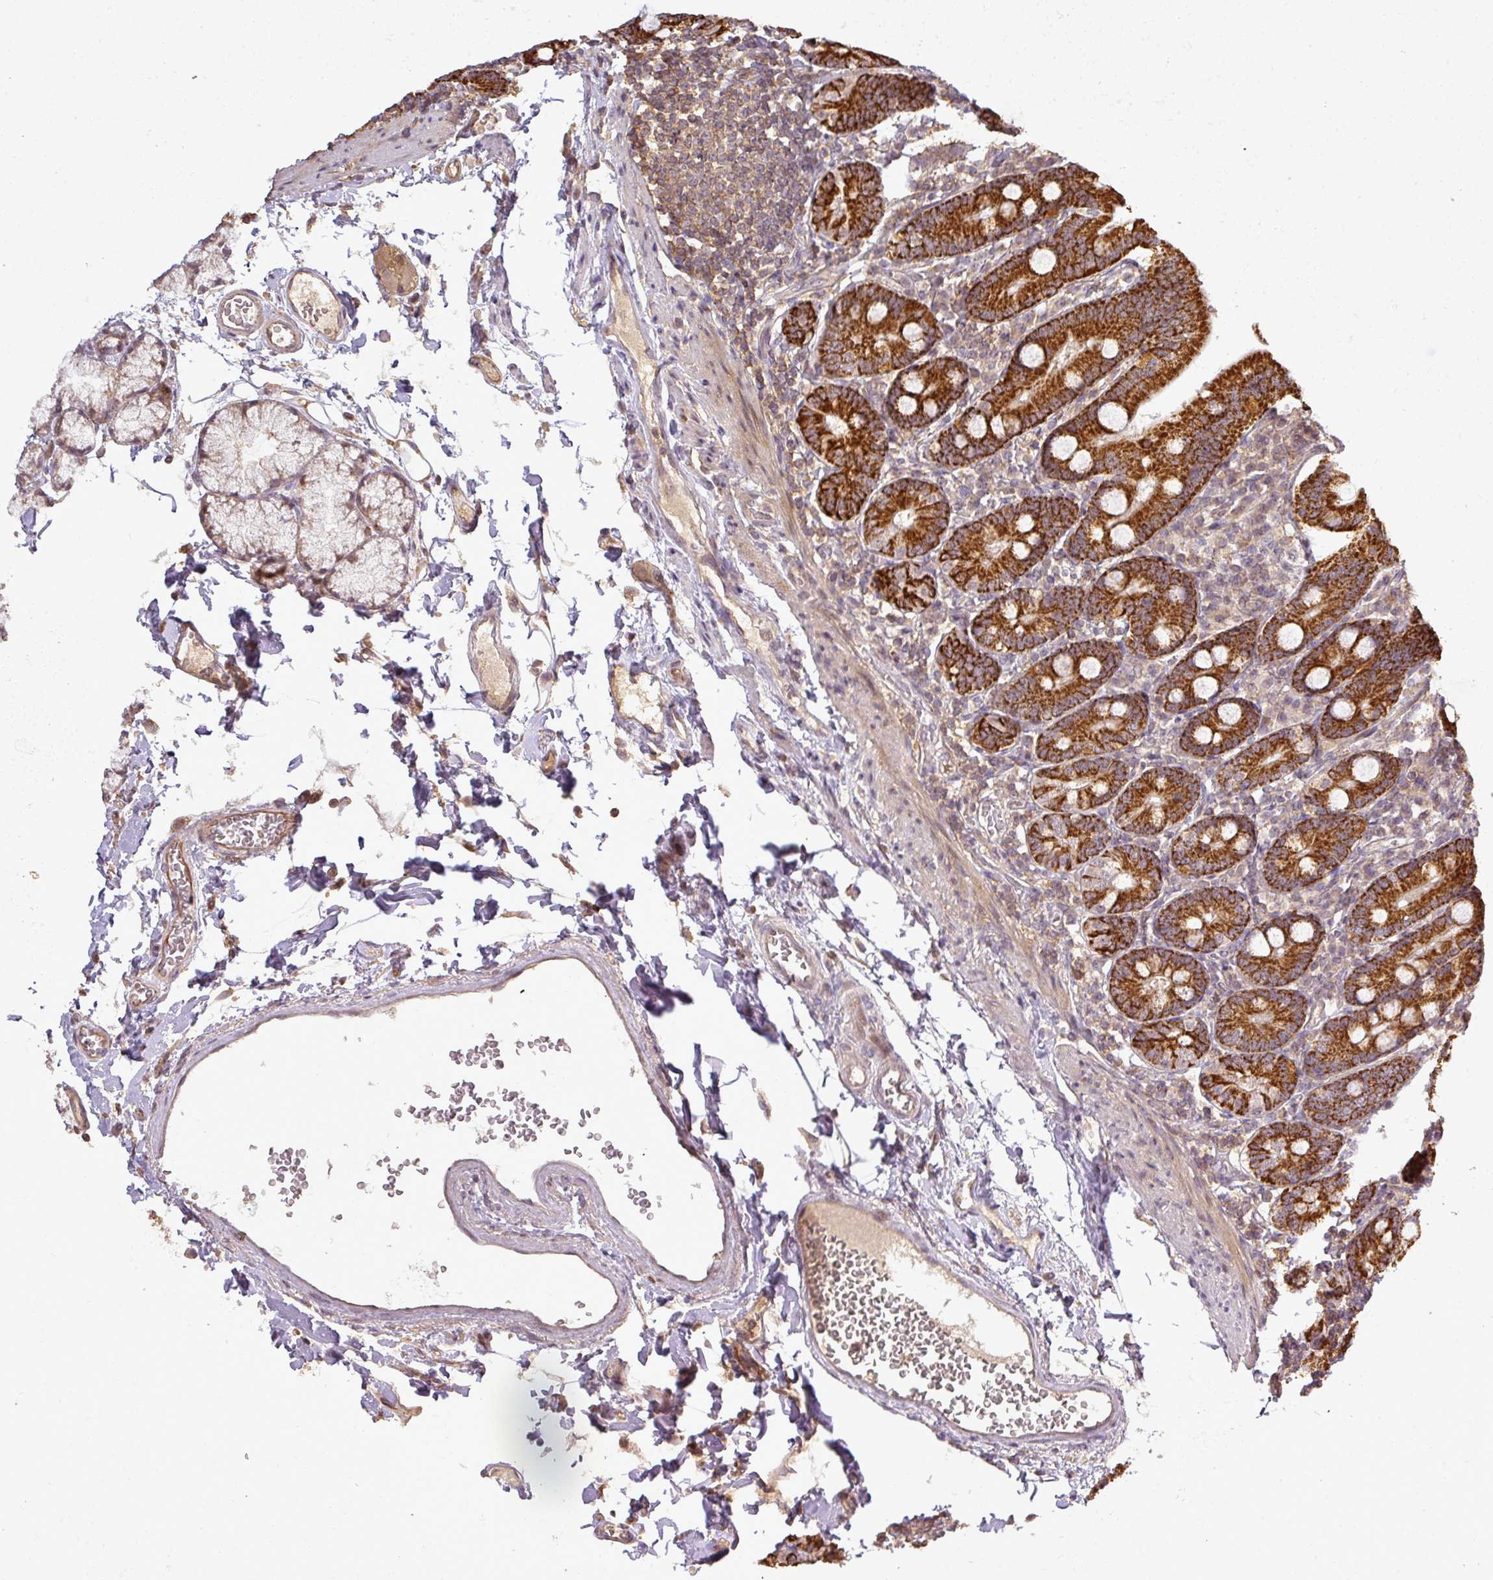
{"staining": {"intensity": "strong", "quantity": ">75%", "location": "cytoplasmic/membranous"}, "tissue": "duodenum", "cell_type": "Glandular cells", "image_type": "normal", "snomed": [{"axis": "morphology", "description": "Normal tissue, NOS"}, {"axis": "topography", "description": "Duodenum"}], "caption": "About >75% of glandular cells in unremarkable duodenum show strong cytoplasmic/membranous protein positivity as visualized by brown immunohistochemical staining.", "gene": "FAIM", "patient": {"sex": "female", "age": 67}}